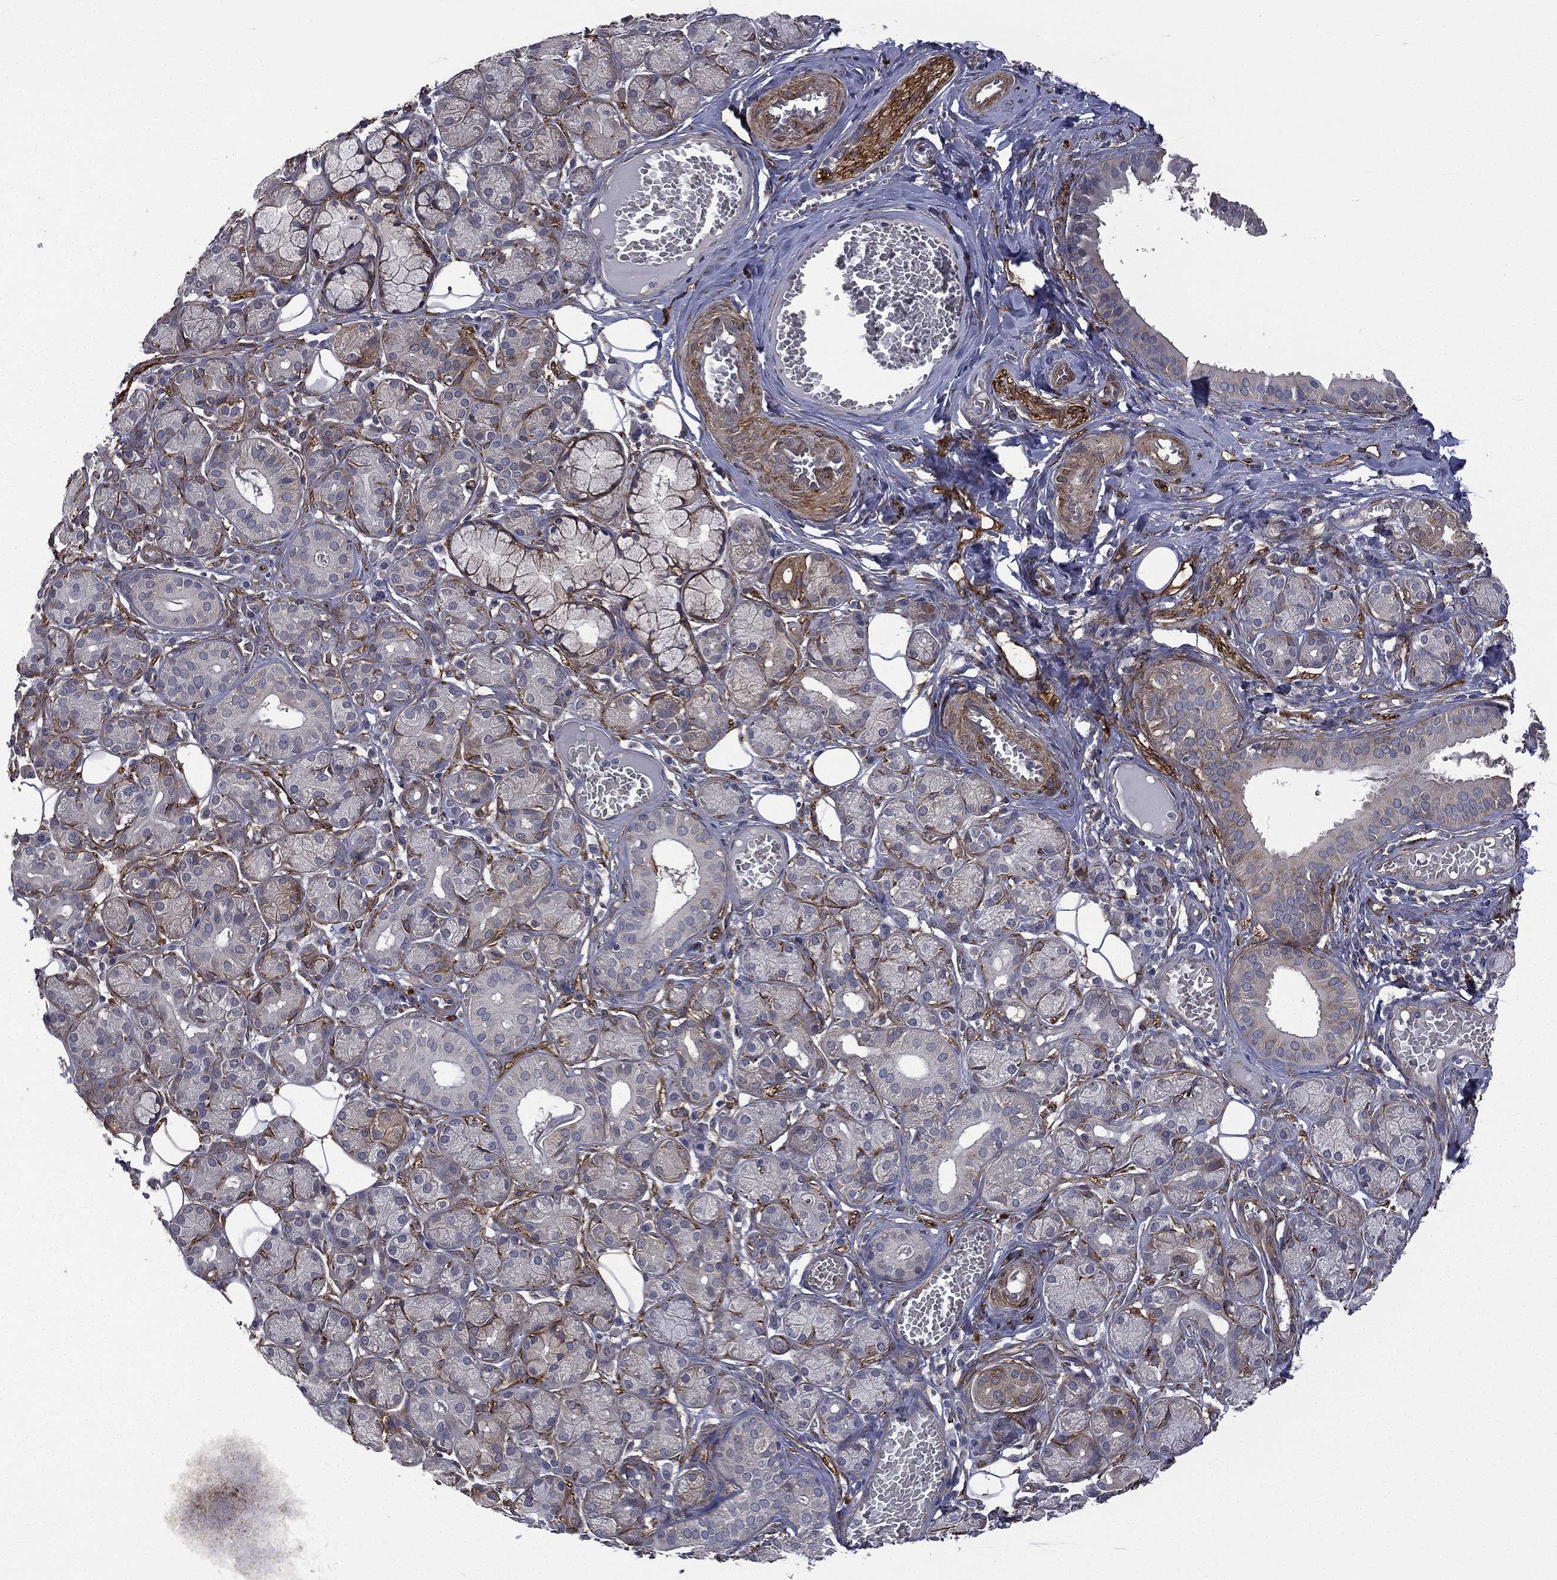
{"staining": {"intensity": "moderate", "quantity": "<25%", "location": "cytoplasmic/membranous"}, "tissue": "salivary gland", "cell_type": "Glandular cells", "image_type": "normal", "snomed": [{"axis": "morphology", "description": "Normal tissue, NOS"}, {"axis": "topography", "description": "Salivary gland"}], "caption": "Immunohistochemistry (IHC) (DAB (3,3'-diaminobenzidine)) staining of unremarkable salivary gland shows moderate cytoplasmic/membranous protein expression in approximately <25% of glandular cells.", "gene": "PPFIBP1", "patient": {"sex": "male", "age": 71}}